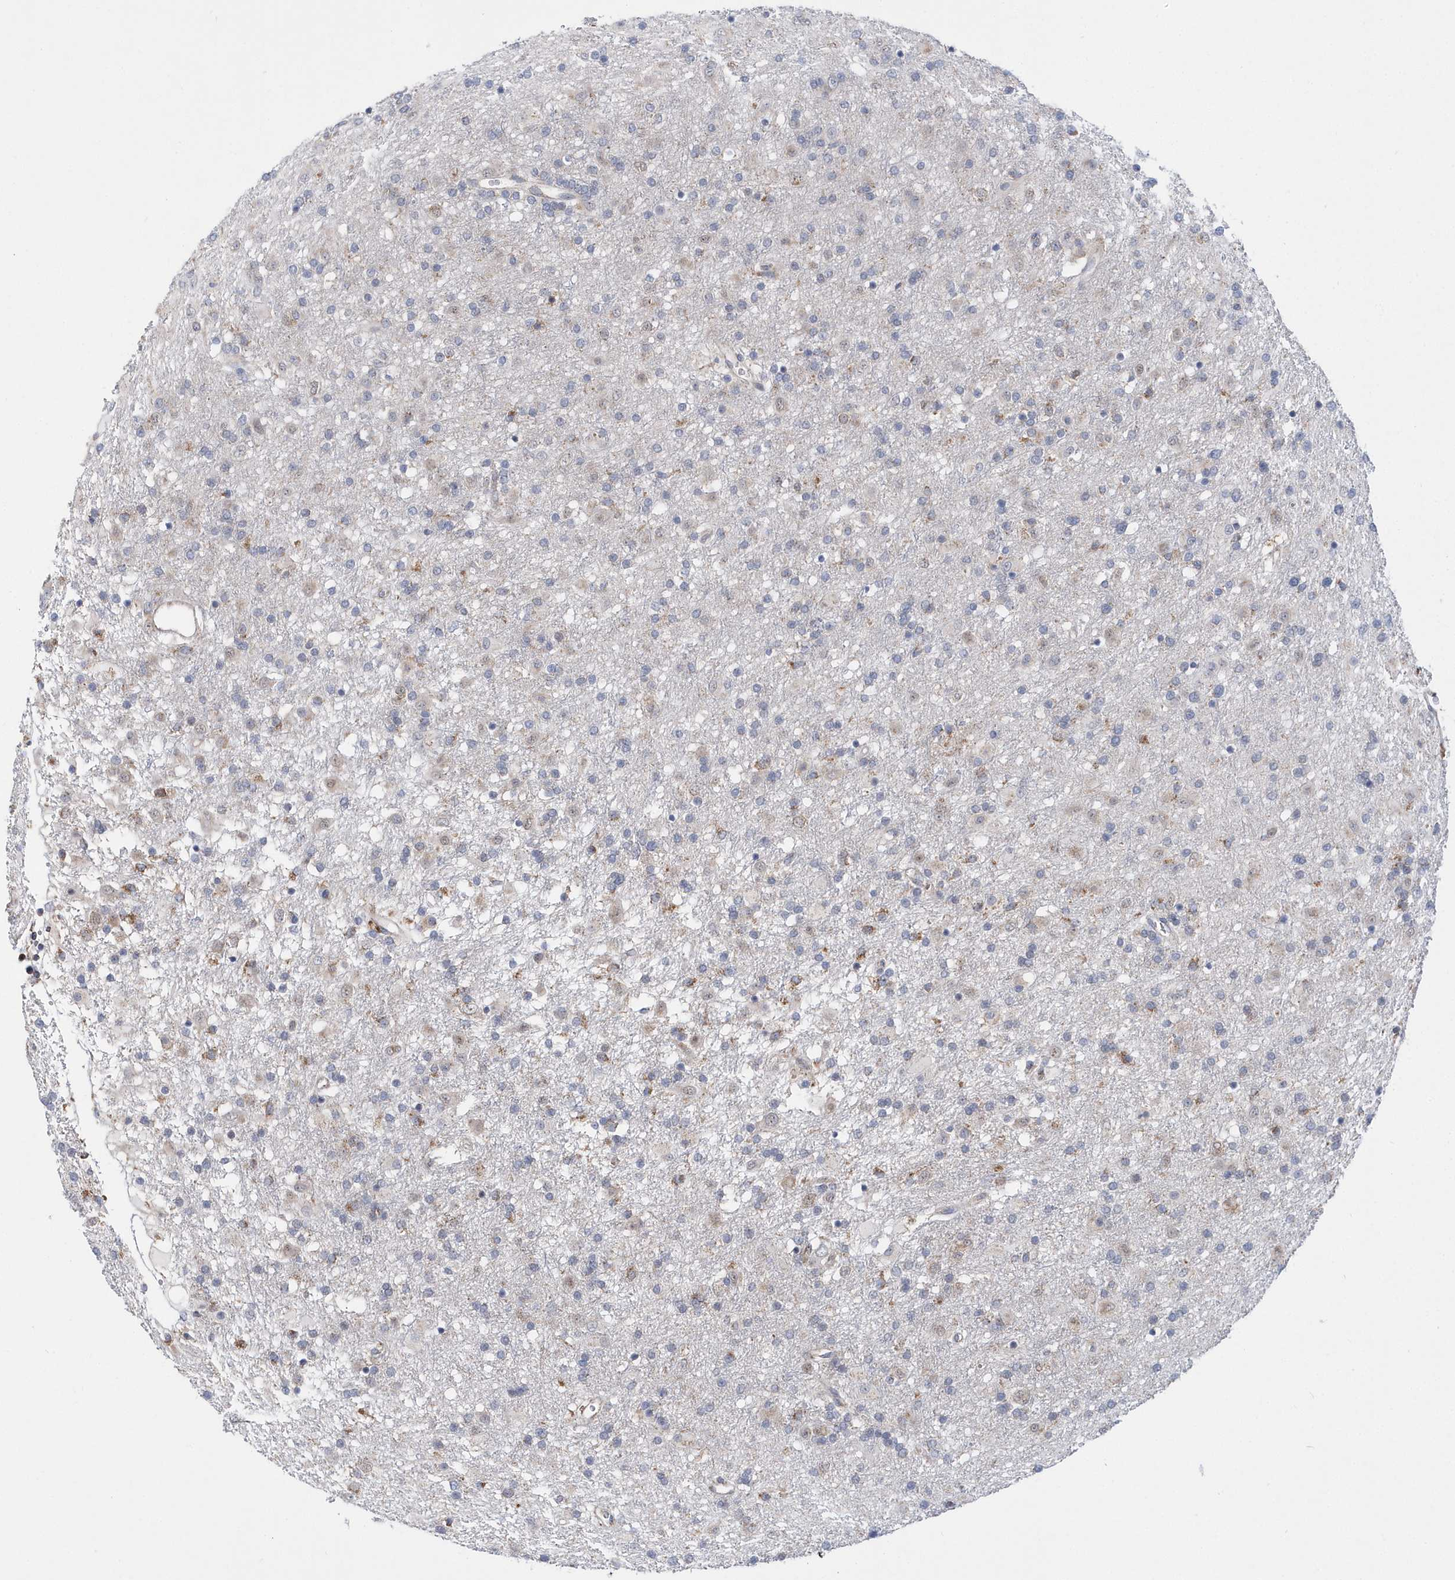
{"staining": {"intensity": "negative", "quantity": "none", "location": "none"}, "tissue": "glioma", "cell_type": "Tumor cells", "image_type": "cancer", "snomed": [{"axis": "morphology", "description": "Glioma, malignant, Low grade"}, {"axis": "topography", "description": "Brain"}], "caption": "Immunohistochemical staining of glioma demonstrates no significant expression in tumor cells.", "gene": "SPATA5", "patient": {"sex": "male", "age": 65}}